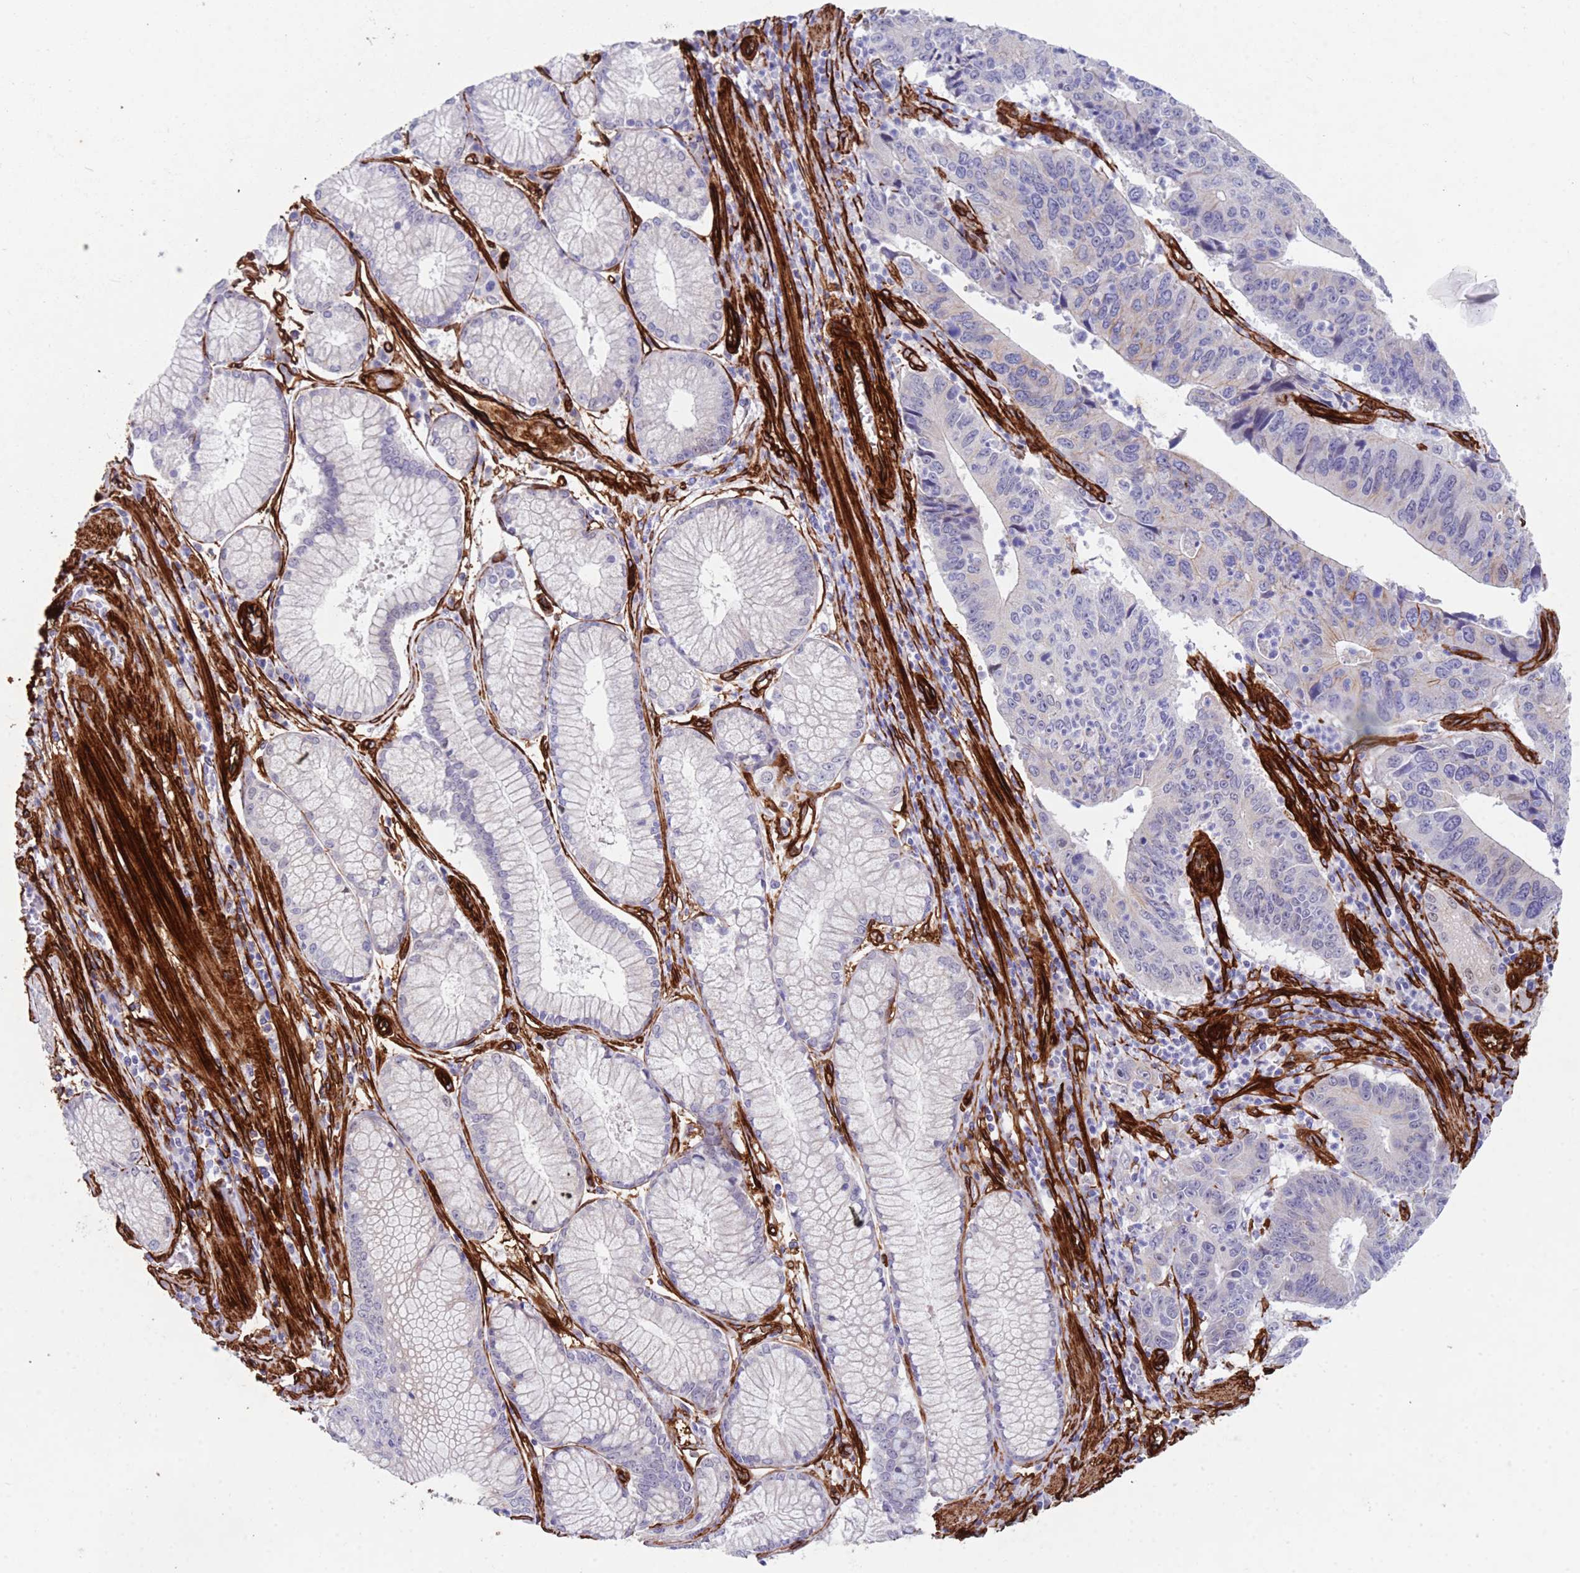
{"staining": {"intensity": "negative", "quantity": "none", "location": "none"}, "tissue": "stomach cancer", "cell_type": "Tumor cells", "image_type": "cancer", "snomed": [{"axis": "morphology", "description": "Adenocarcinoma, NOS"}, {"axis": "topography", "description": "Stomach"}], "caption": "DAB immunohistochemical staining of human stomach cancer displays no significant positivity in tumor cells.", "gene": "CAV2", "patient": {"sex": "male", "age": 59}}